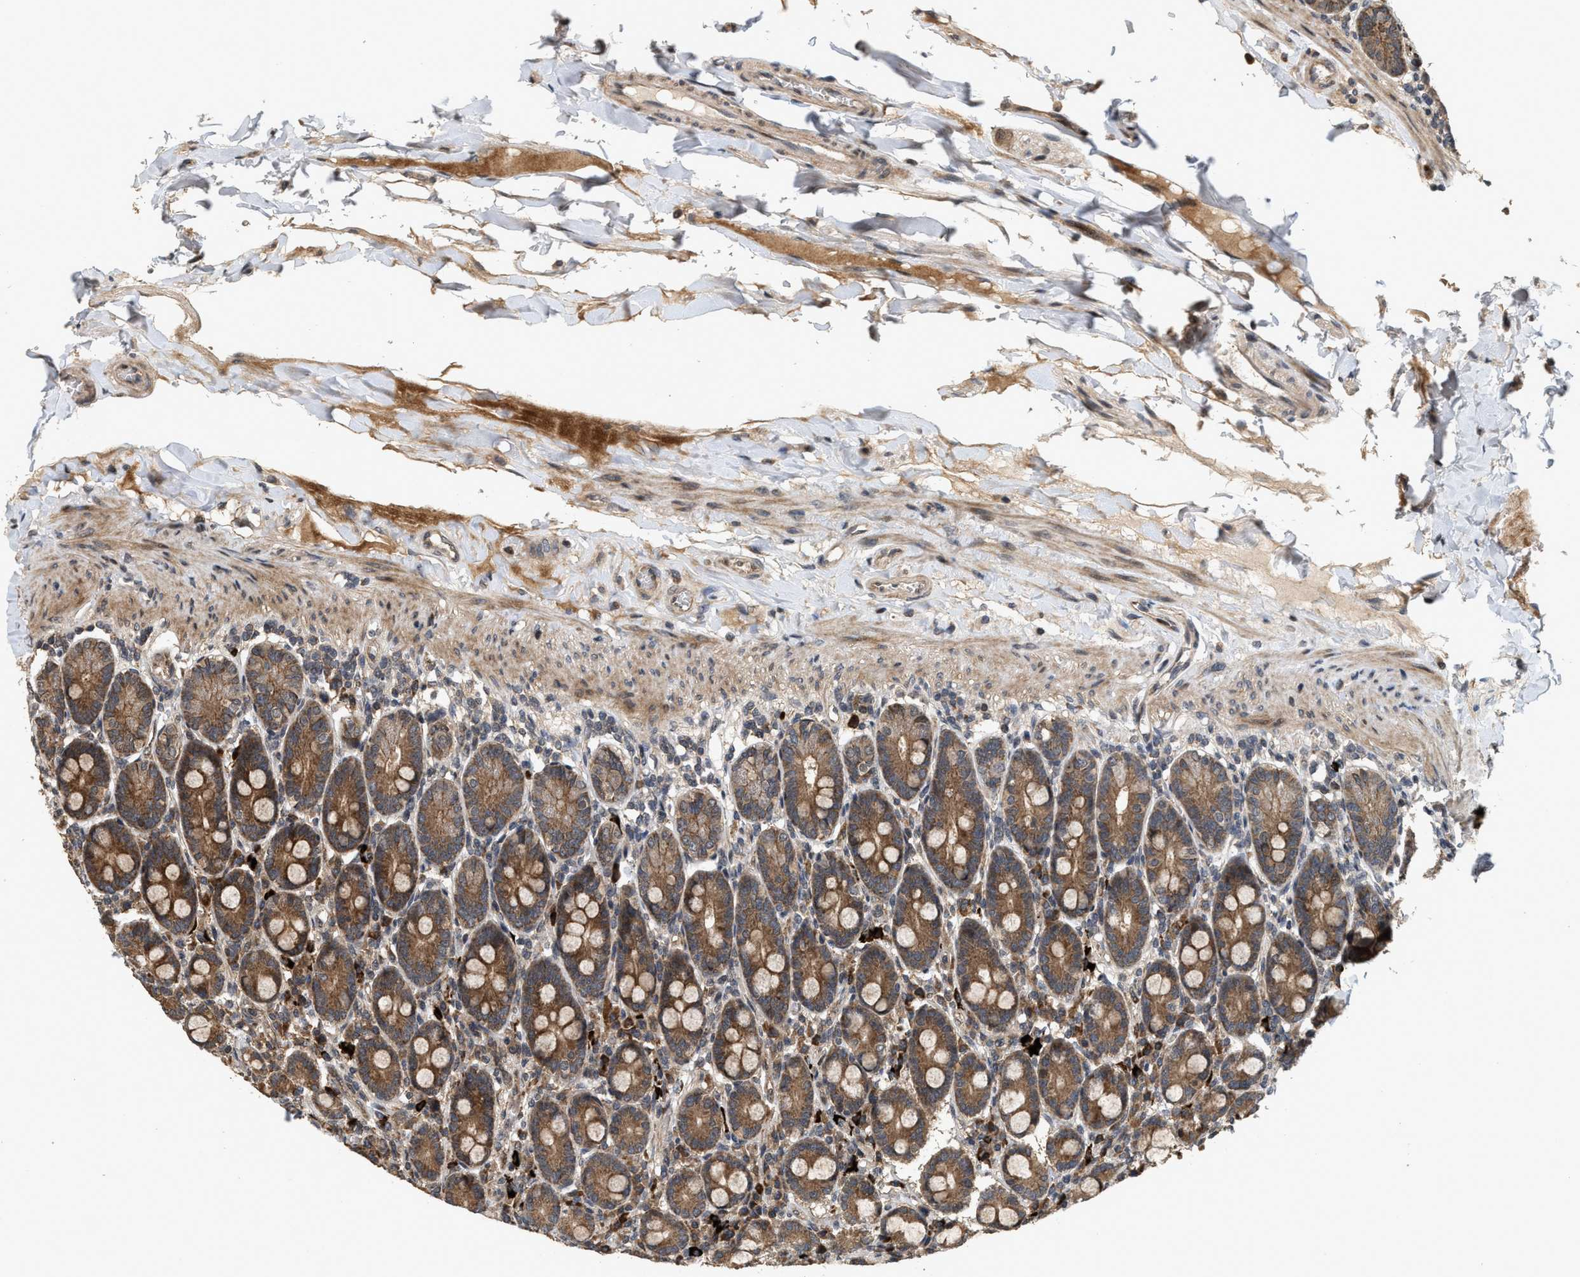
{"staining": {"intensity": "moderate", "quantity": ">75%", "location": "cytoplasmic/membranous"}, "tissue": "duodenum", "cell_type": "Glandular cells", "image_type": "normal", "snomed": [{"axis": "morphology", "description": "Normal tissue, NOS"}, {"axis": "topography", "description": "Duodenum"}], "caption": "DAB (3,3'-diaminobenzidine) immunohistochemical staining of unremarkable human duodenum reveals moderate cytoplasmic/membranous protein staining in about >75% of glandular cells.", "gene": "ELP2", "patient": {"sex": "male", "age": 50}}